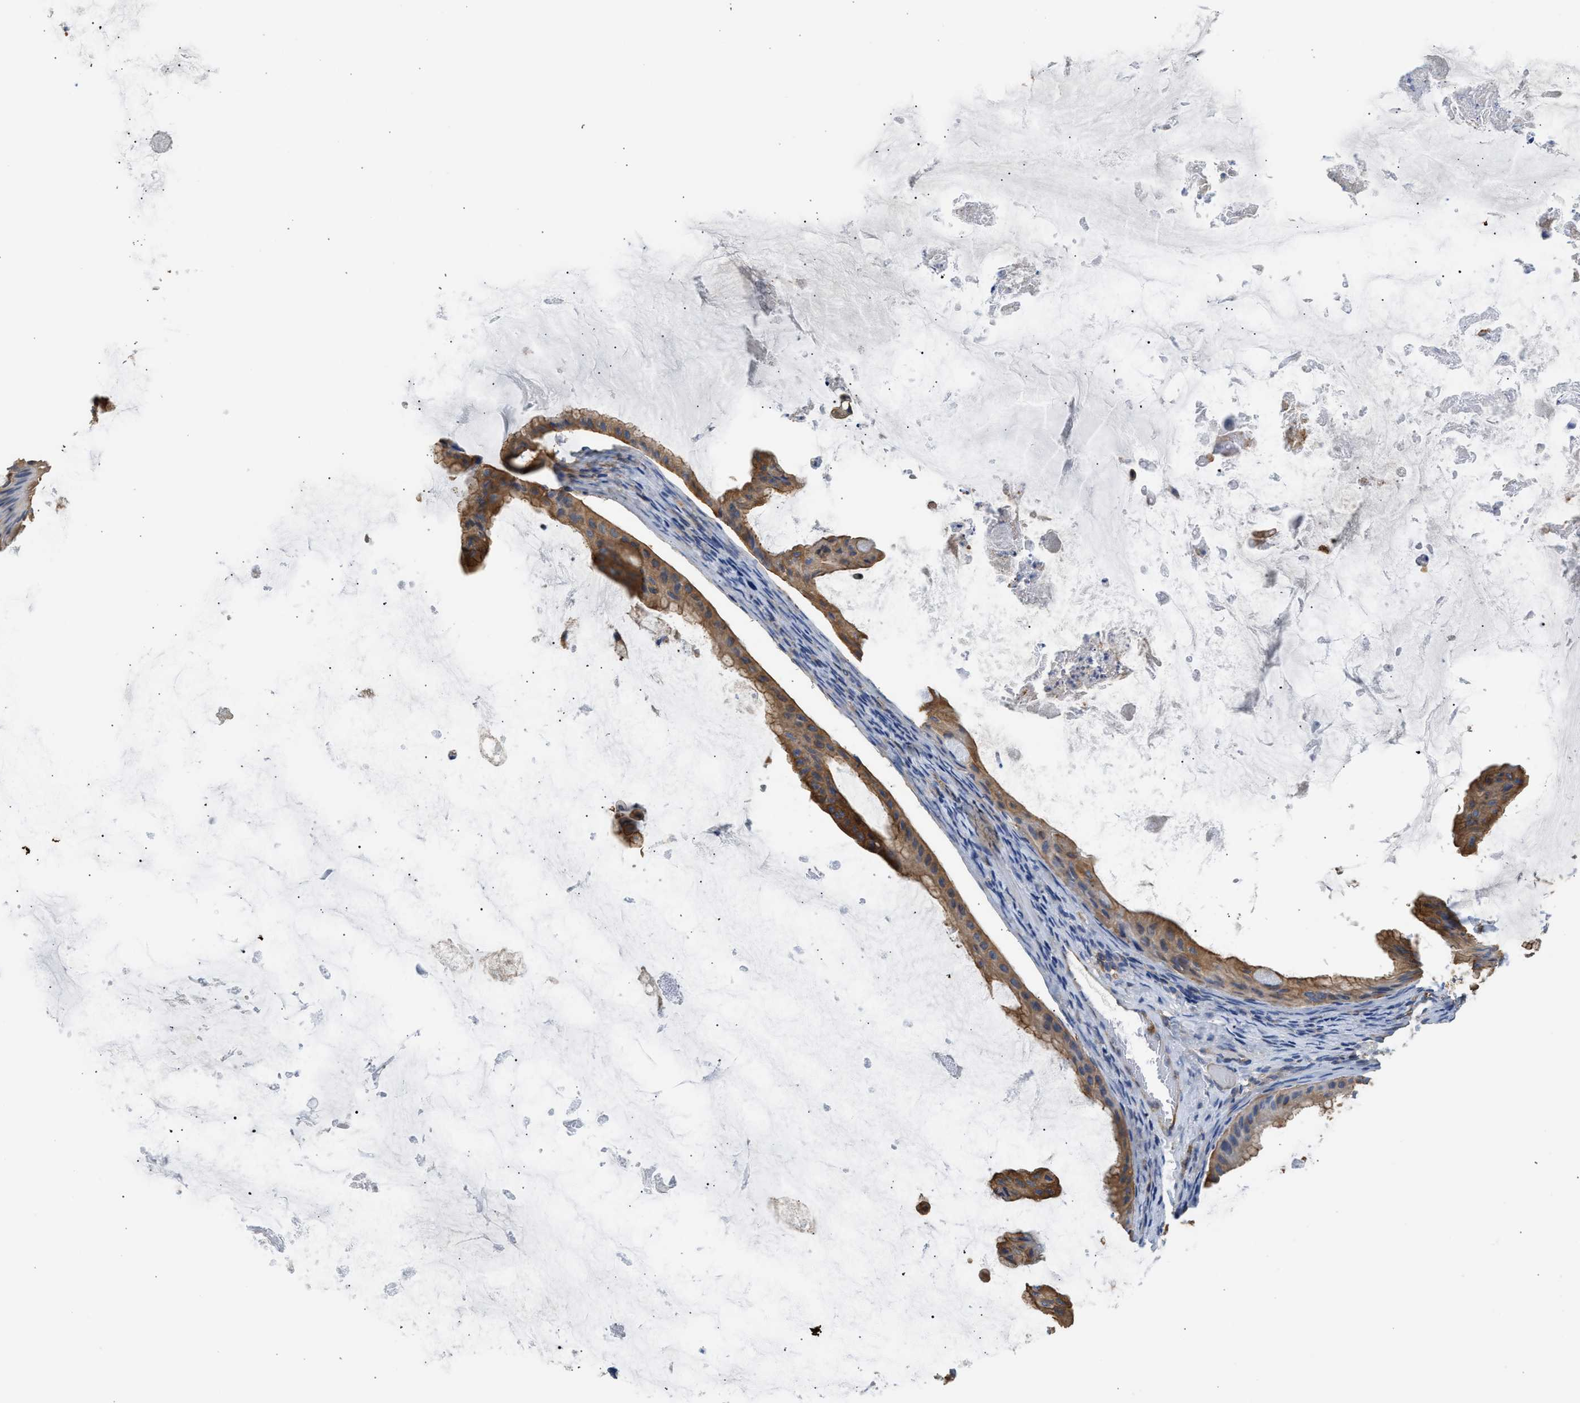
{"staining": {"intensity": "moderate", "quantity": ">75%", "location": "cytoplasmic/membranous"}, "tissue": "ovarian cancer", "cell_type": "Tumor cells", "image_type": "cancer", "snomed": [{"axis": "morphology", "description": "Cystadenocarcinoma, mucinous, NOS"}, {"axis": "topography", "description": "Ovary"}], "caption": "Protein staining of ovarian cancer (mucinous cystadenocarcinoma) tissue exhibits moderate cytoplasmic/membranous staining in about >75% of tumor cells.", "gene": "SAMD9L", "patient": {"sex": "female", "age": 61}}